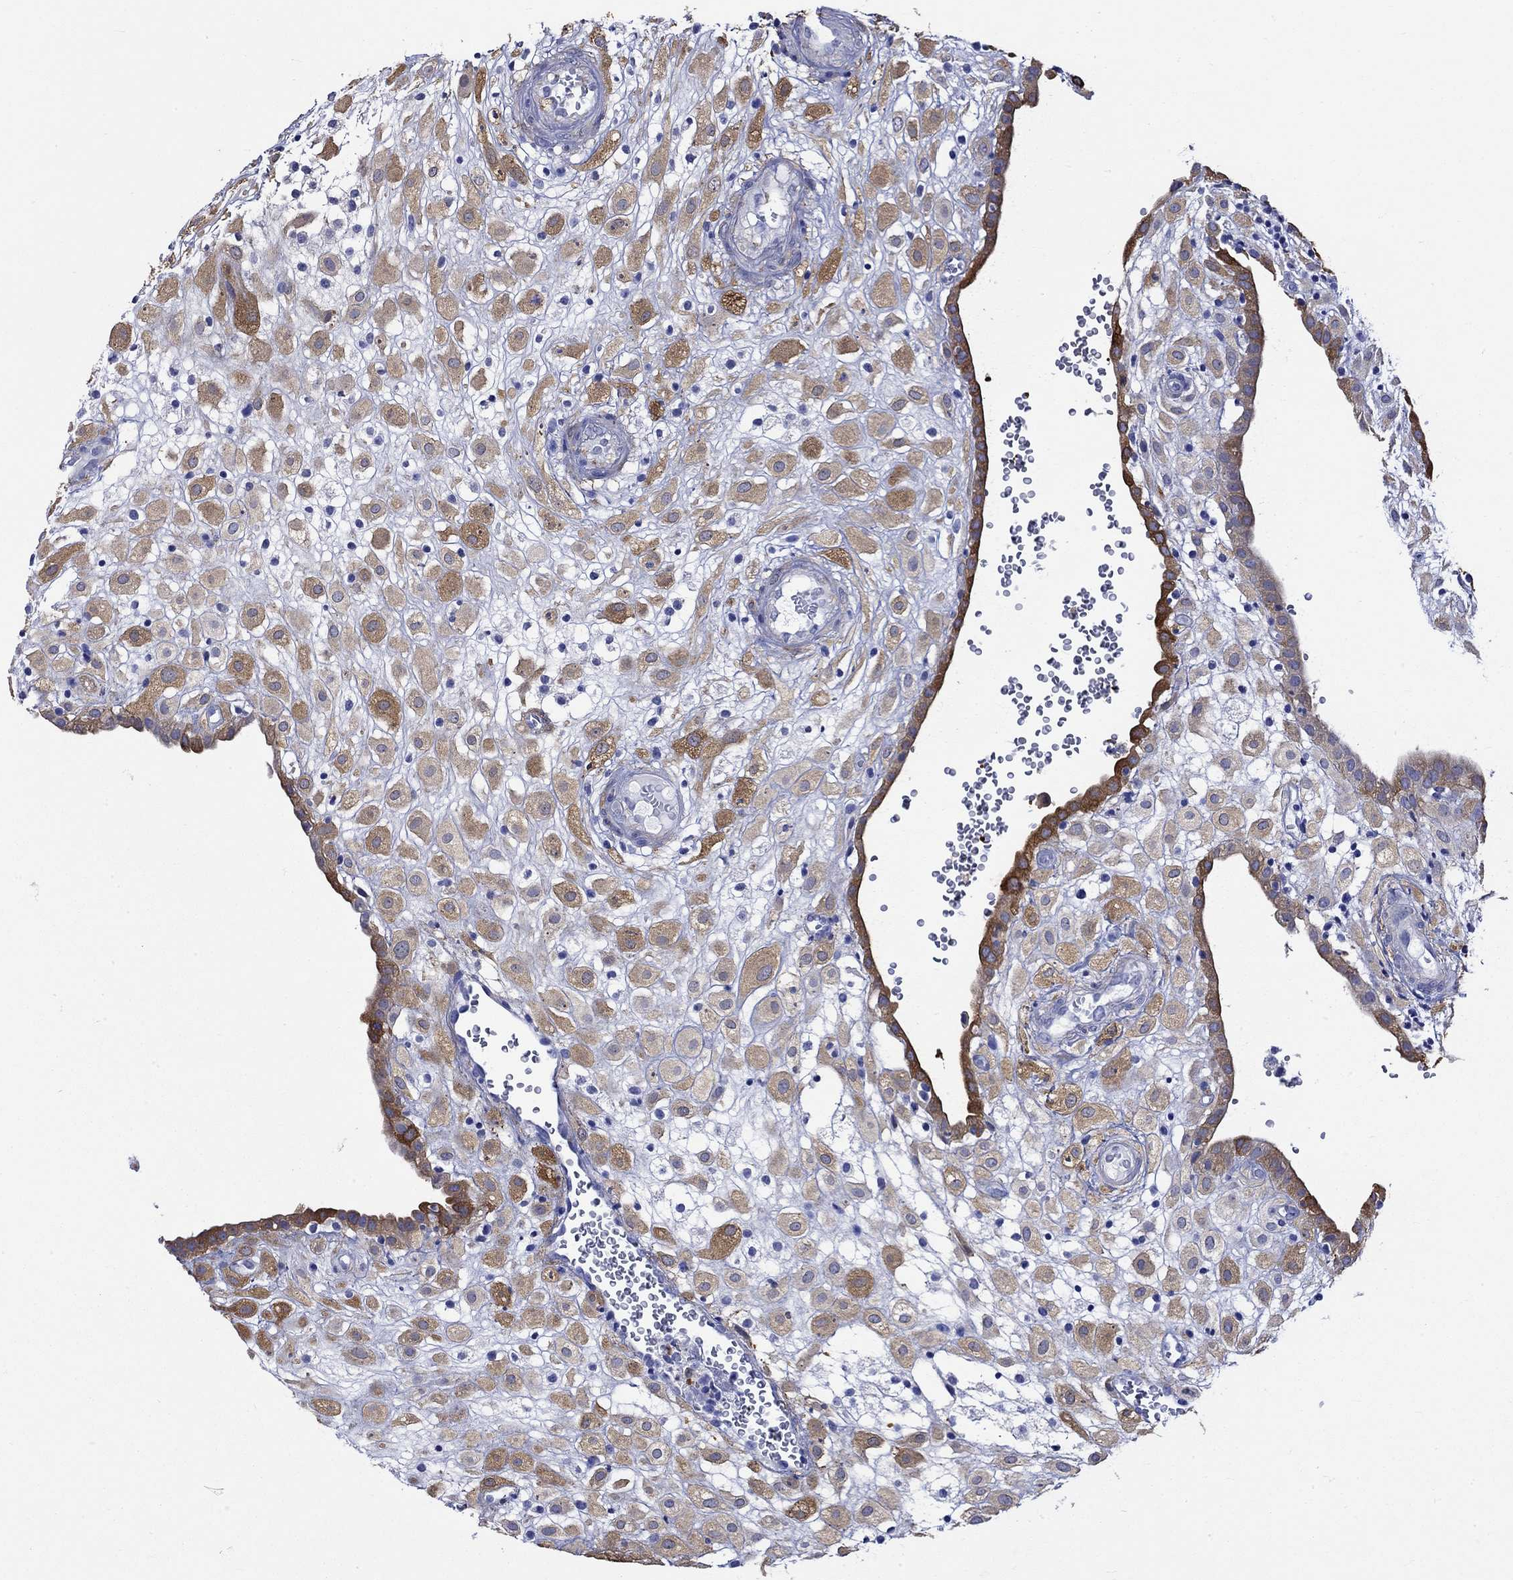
{"staining": {"intensity": "moderate", "quantity": "25%-75%", "location": "cytoplasmic/membranous"}, "tissue": "placenta", "cell_type": "Decidual cells", "image_type": "normal", "snomed": [{"axis": "morphology", "description": "Normal tissue, NOS"}, {"axis": "topography", "description": "Placenta"}], "caption": "A high-resolution micrograph shows immunohistochemistry staining of unremarkable placenta, which reveals moderate cytoplasmic/membranous staining in approximately 25%-75% of decidual cells. (DAB IHC with brightfield microscopy, high magnification).", "gene": "CRYAB", "patient": {"sex": "female", "age": 24}}